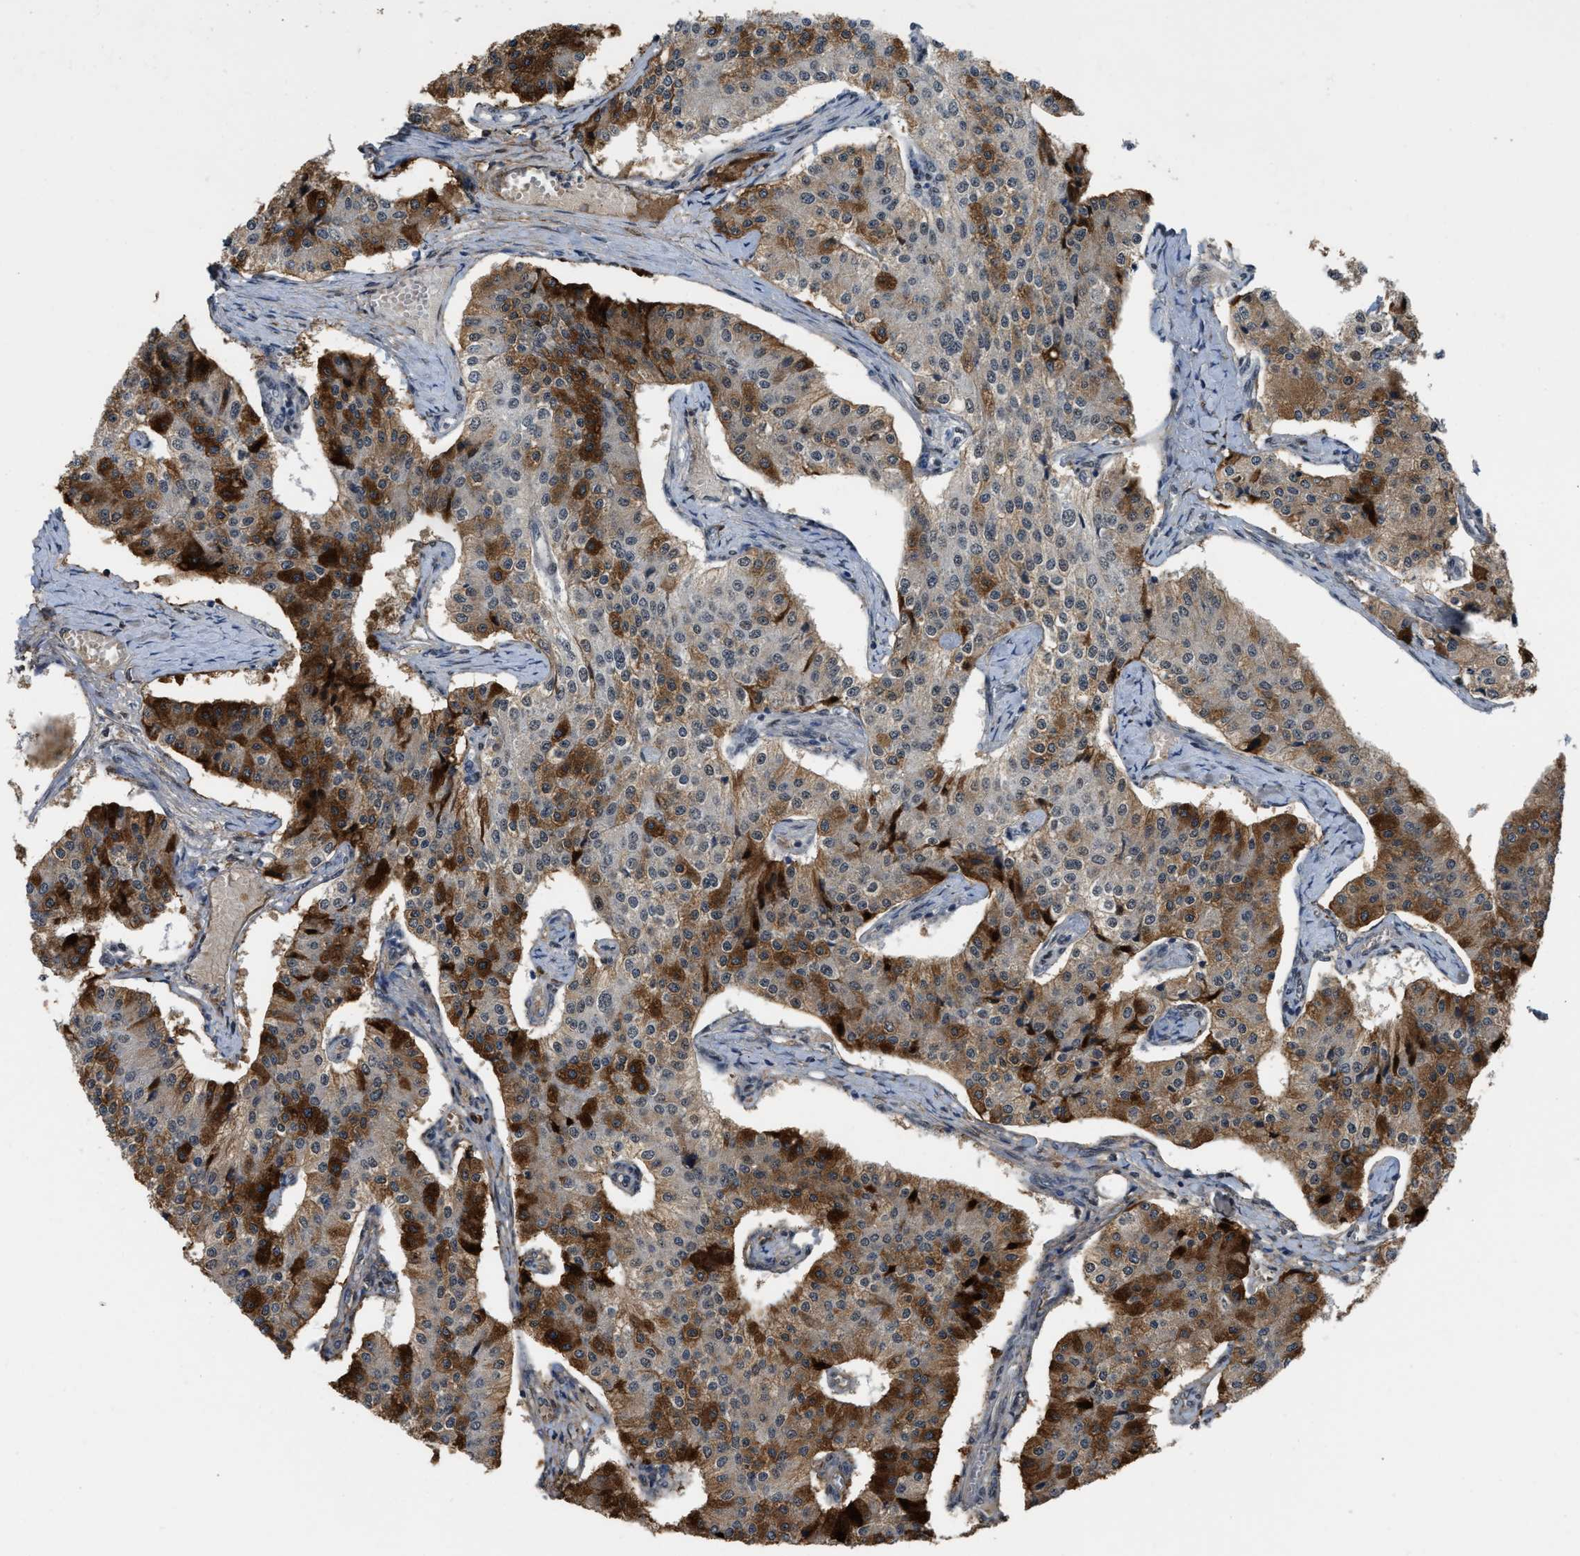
{"staining": {"intensity": "strong", "quantity": "25%-75%", "location": "cytoplasmic/membranous"}, "tissue": "carcinoid", "cell_type": "Tumor cells", "image_type": "cancer", "snomed": [{"axis": "morphology", "description": "Carcinoid, malignant, NOS"}, {"axis": "topography", "description": "Colon"}], "caption": "The image displays immunohistochemical staining of carcinoid. There is strong cytoplasmic/membranous positivity is identified in approximately 25%-75% of tumor cells.", "gene": "MIER1", "patient": {"sex": "female", "age": 52}}